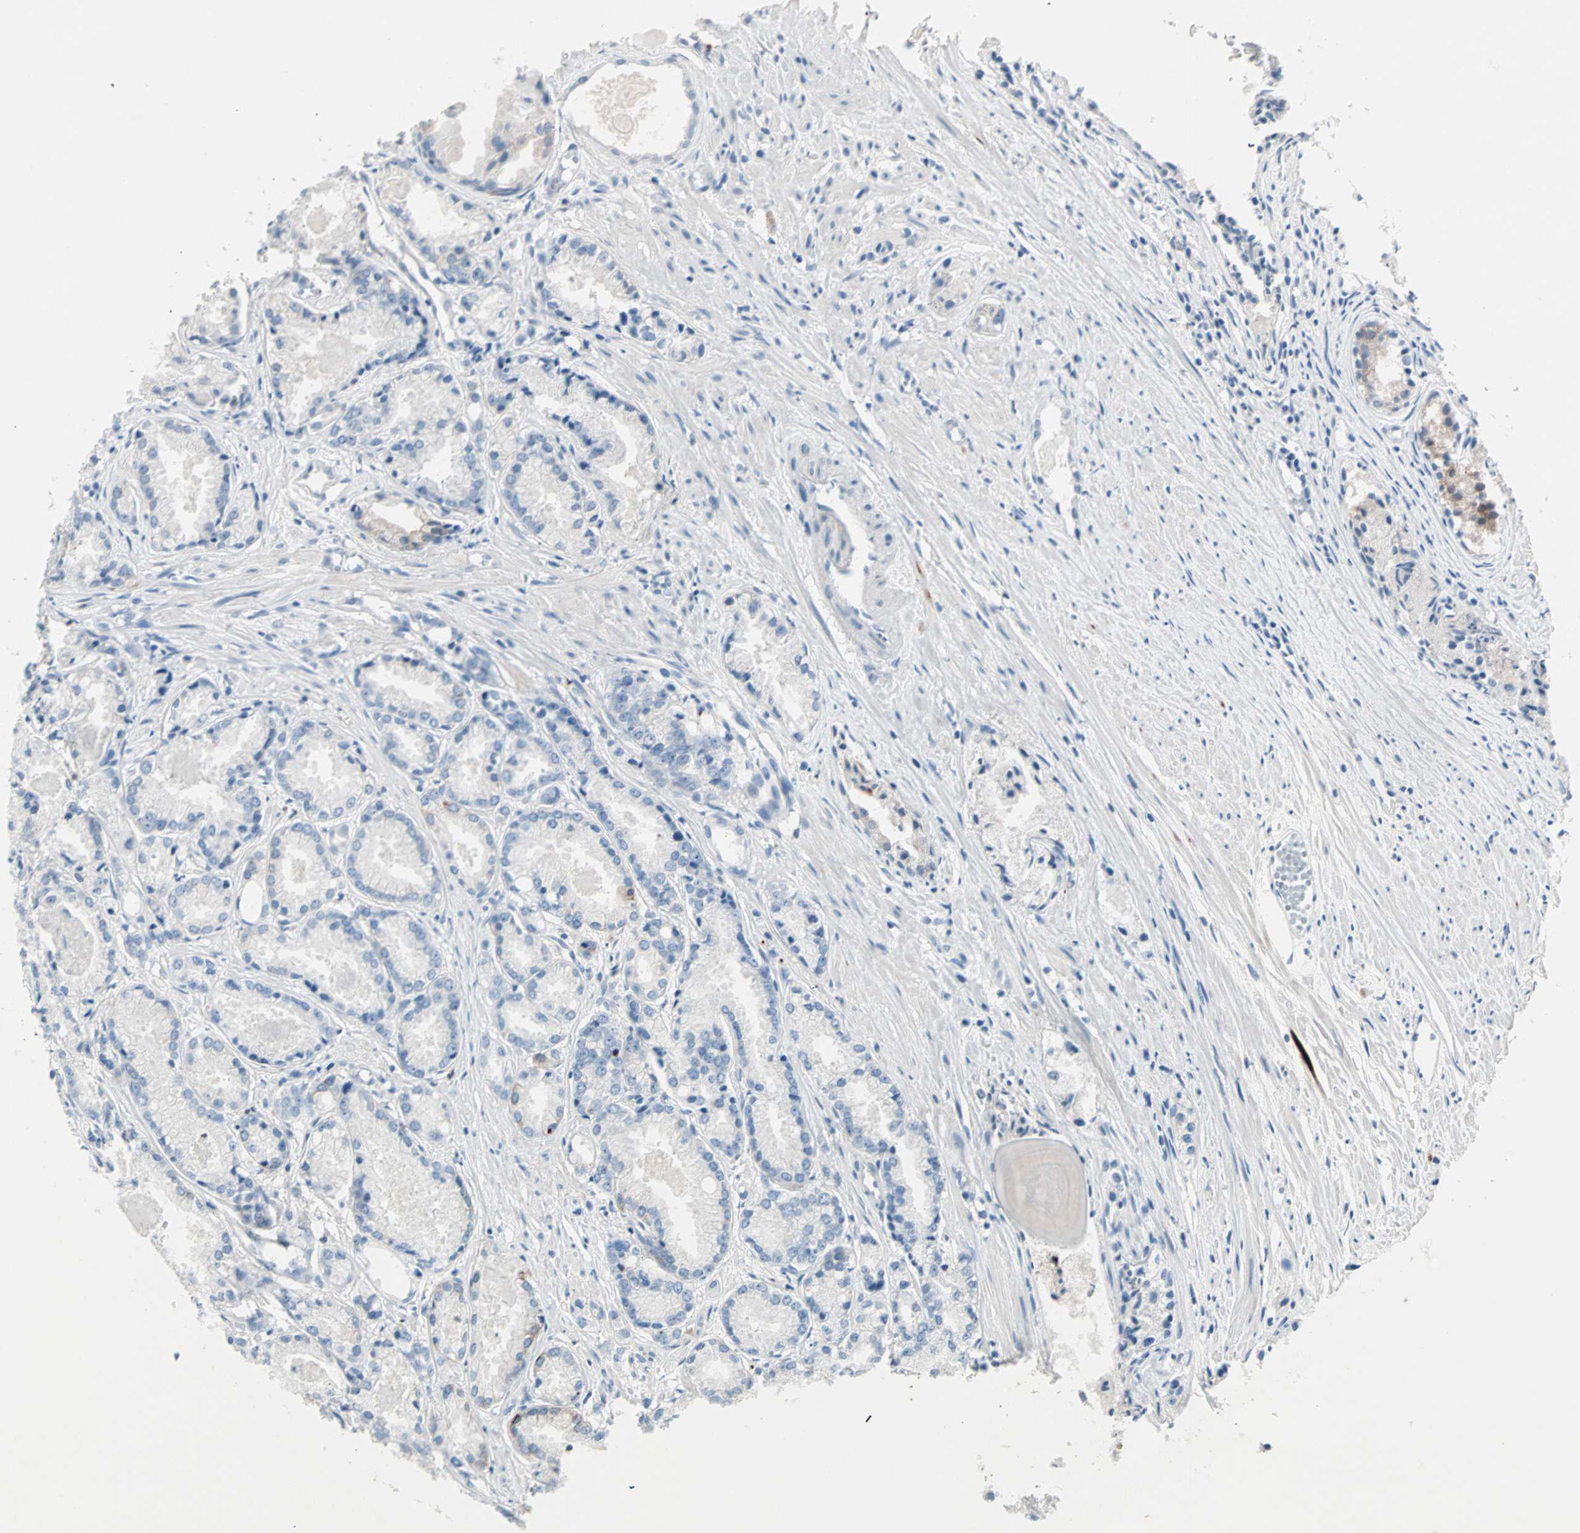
{"staining": {"intensity": "negative", "quantity": "none", "location": "none"}, "tissue": "prostate cancer", "cell_type": "Tumor cells", "image_type": "cancer", "snomed": [{"axis": "morphology", "description": "Adenocarcinoma, Low grade"}, {"axis": "topography", "description": "Prostate"}], "caption": "DAB (3,3'-diaminobenzidine) immunohistochemical staining of human prostate low-grade adenocarcinoma displays no significant expression in tumor cells.", "gene": "NEFH", "patient": {"sex": "male", "age": 72}}